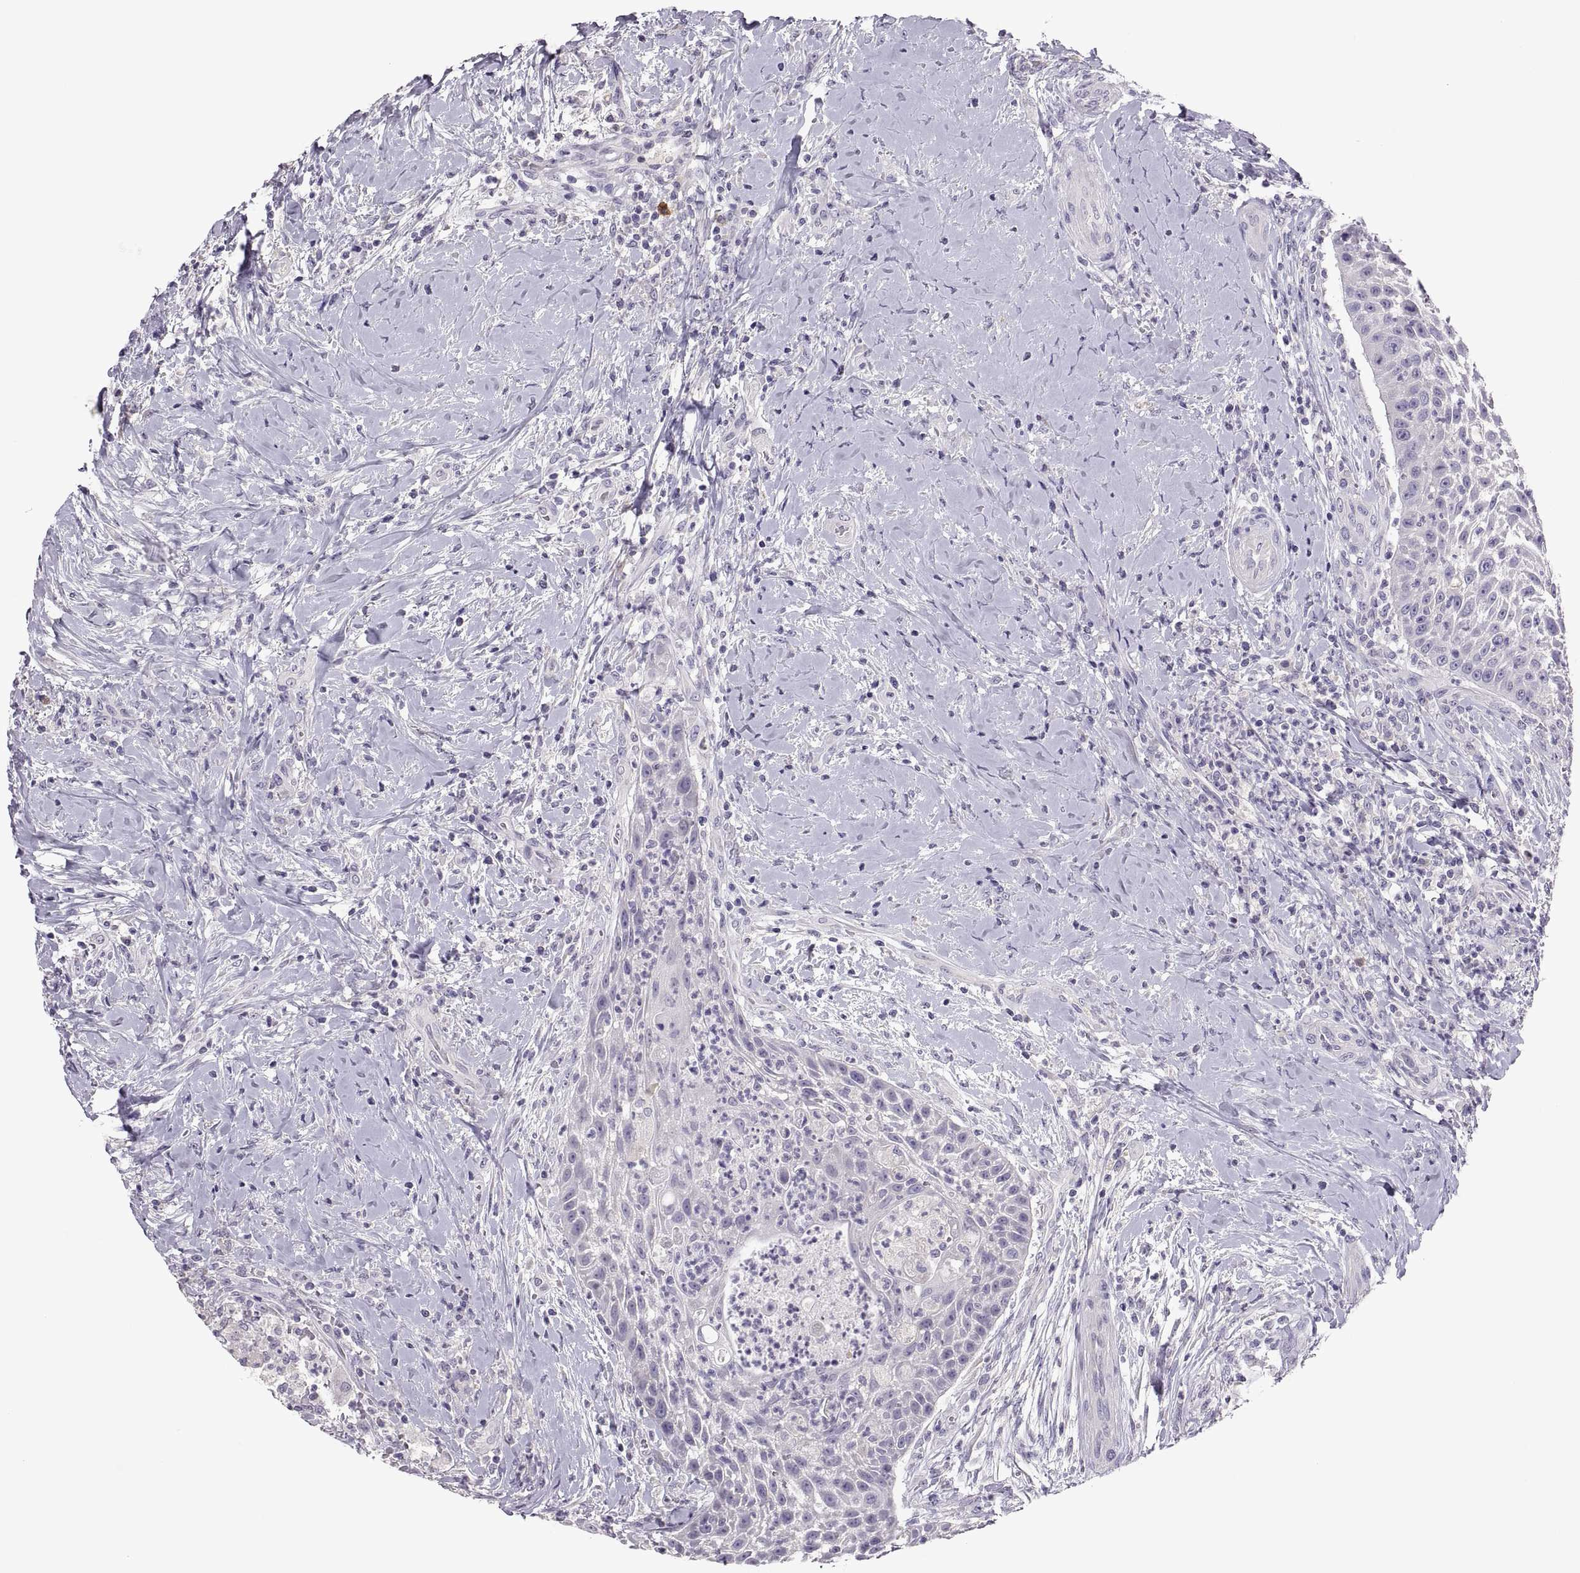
{"staining": {"intensity": "negative", "quantity": "none", "location": "none"}, "tissue": "head and neck cancer", "cell_type": "Tumor cells", "image_type": "cancer", "snomed": [{"axis": "morphology", "description": "Squamous cell carcinoma, NOS"}, {"axis": "topography", "description": "Head-Neck"}], "caption": "High magnification brightfield microscopy of head and neck cancer stained with DAB (3,3'-diaminobenzidine) (brown) and counterstained with hematoxylin (blue): tumor cells show no significant staining. (DAB (3,3'-diaminobenzidine) immunohistochemistry visualized using brightfield microscopy, high magnification).", "gene": "TBX19", "patient": {"sex": "male", "age": 69}}